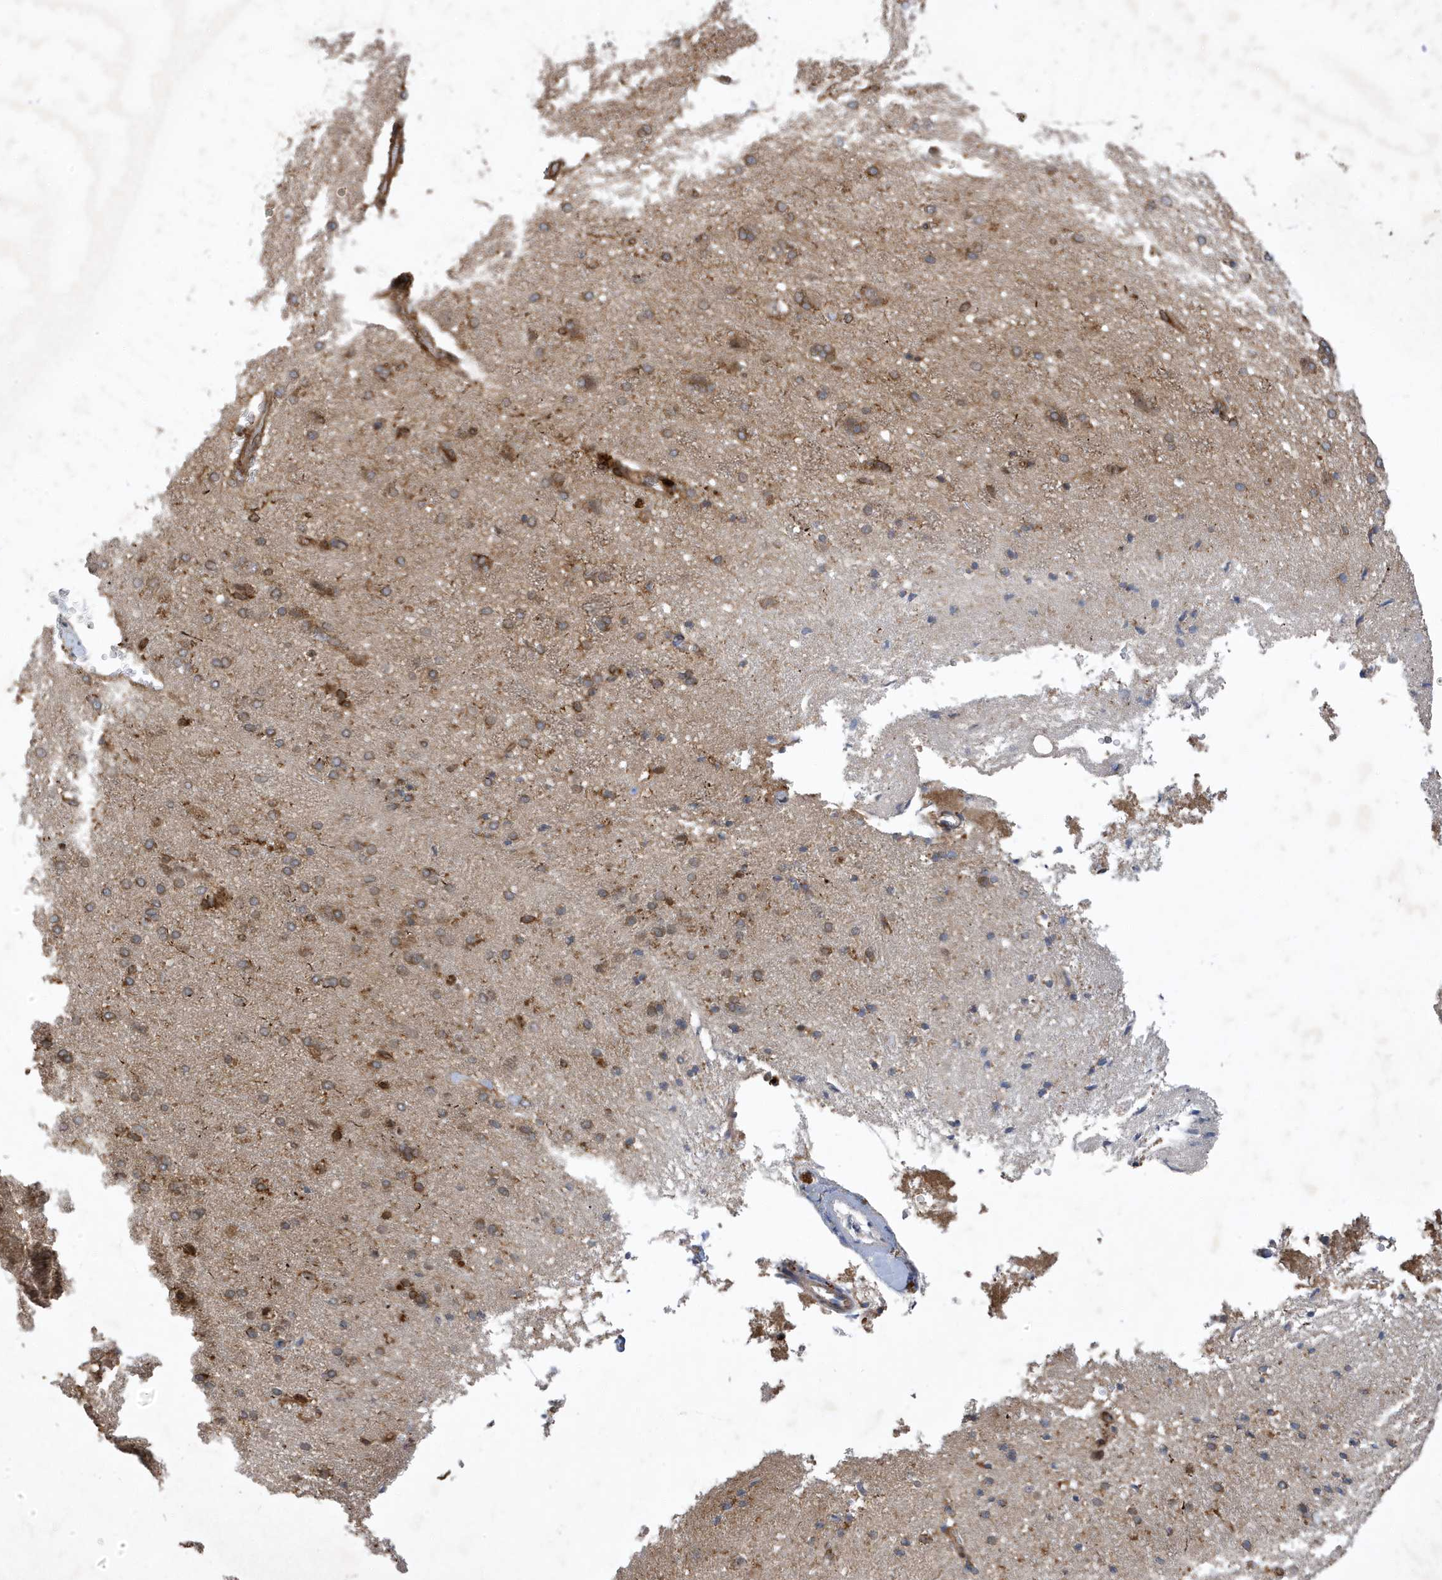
{"staining": {"intensity": "moderate", "quantity": "25%-75%", "location": "cytoplasmic/membranous"}, "tissue": "cerebral cortex", "cell_type": "Endothelial cells", "image_type": "normal", "snomed": [{"axis": "morphology", "description": "Normal tissue, NOS"}, {"axis": "topography", "description": "Cerebral cortex"}], "caption": "Immunohistochemistry (IHC) (DAB (3,3'-diaminobenzidine)) staining of normal cerebral cortex shows moderate cytoplasmic/membranous protein positivity in about 25%-75% of endothelial cells.", "gene": "LAPTM4A", "patient": {"sex": "male", "age": 62}}